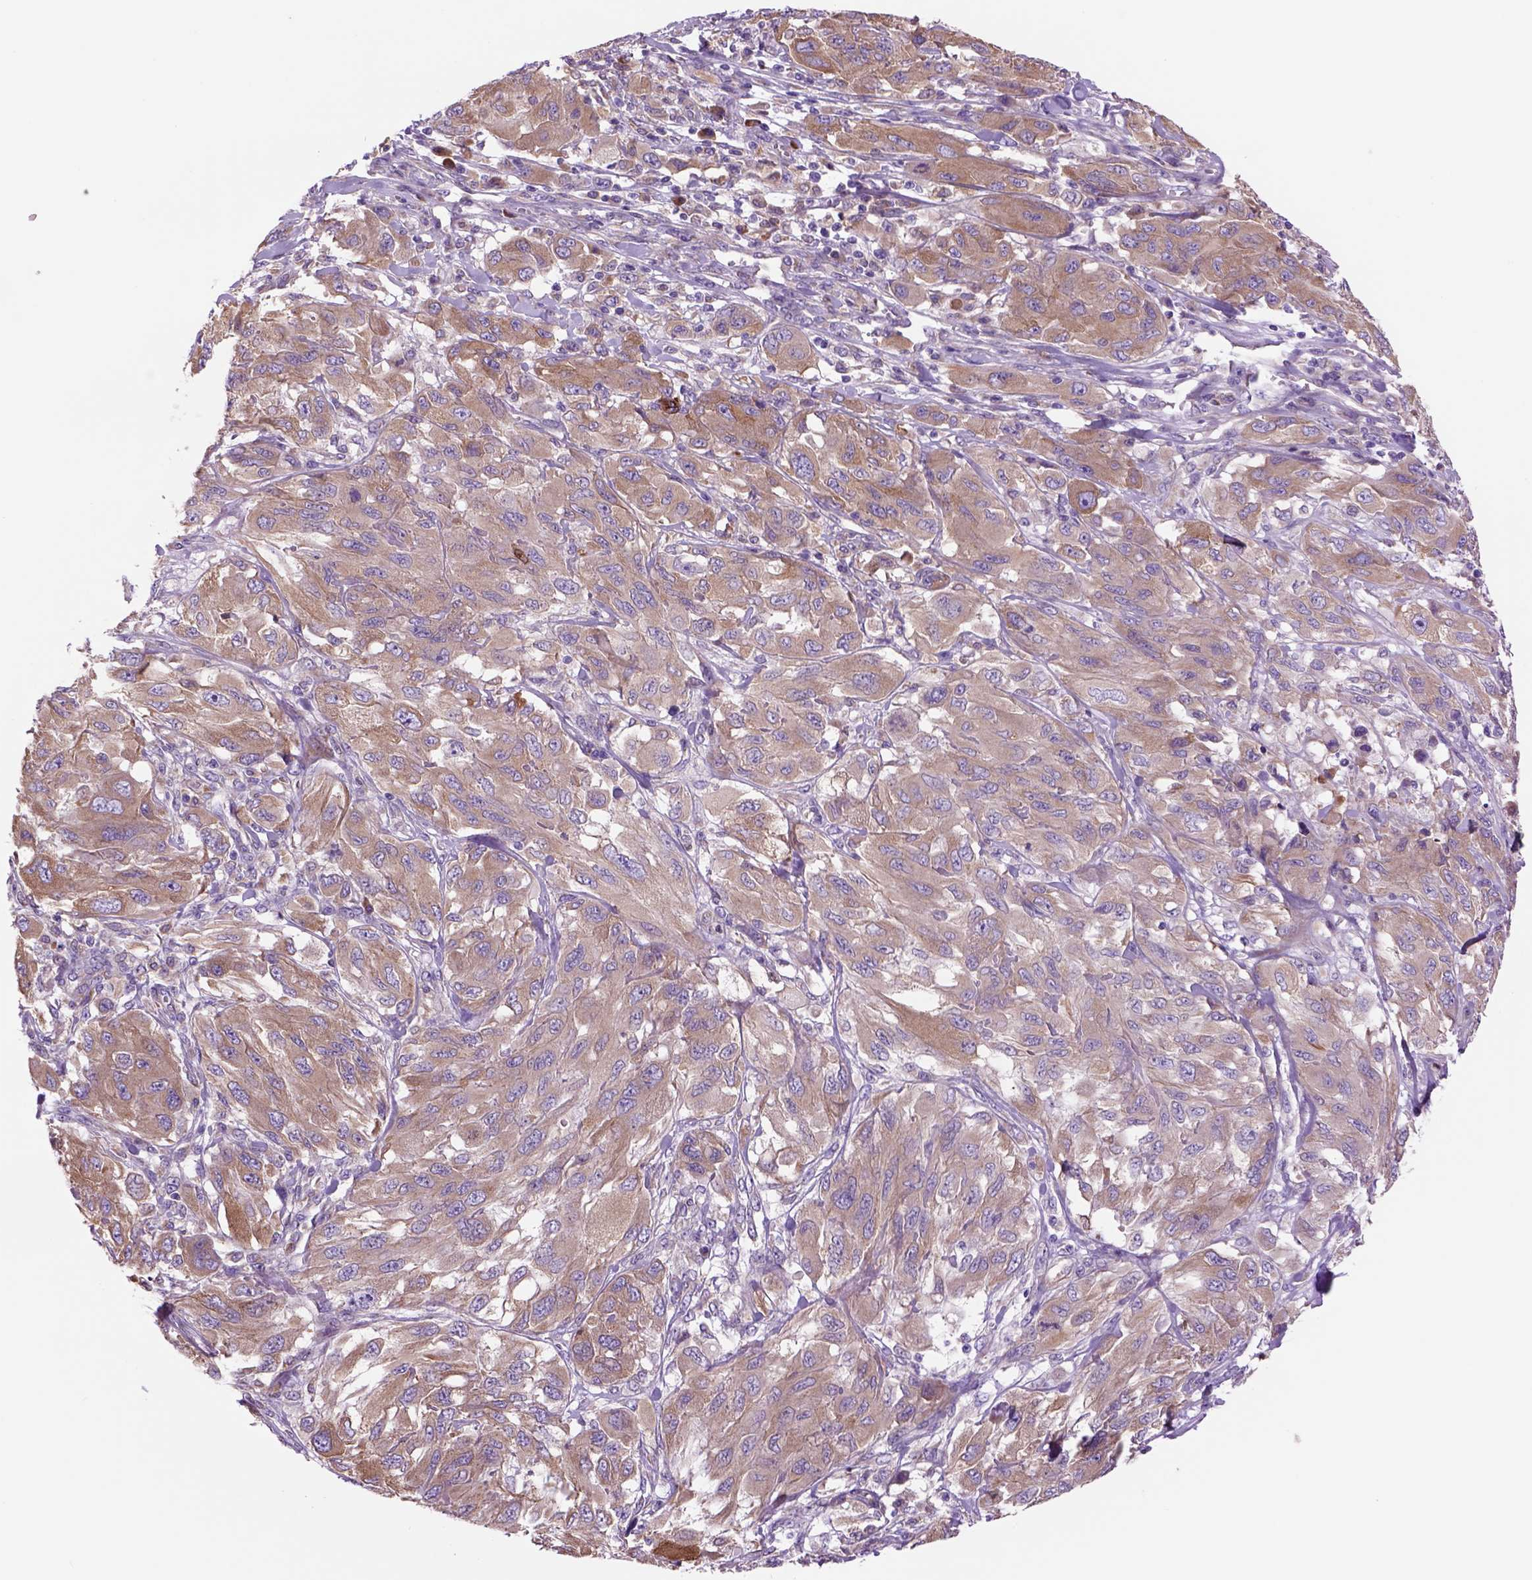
{"staining": {"intensity": "moderate", "quantity": "<25%", "location": "cytoplasmic/membranous"}, "tissue": "melanoma", "cell_type": "Tumor cells", "image_type": "cancer", "snomed": [{"axis": "morphology", "description": "Malignant melanoma, NOS"}, {"axis": "topography", "description": "Skin"}], "caption": "This is a micrograph of immunohistochemistry (IHC) staining of melanoma, which shows moderate expression in the cytoplasmic/membranous of tumor cells.", "gene": "PIAS3", "patient": {"sex": "female", "age": 91}}